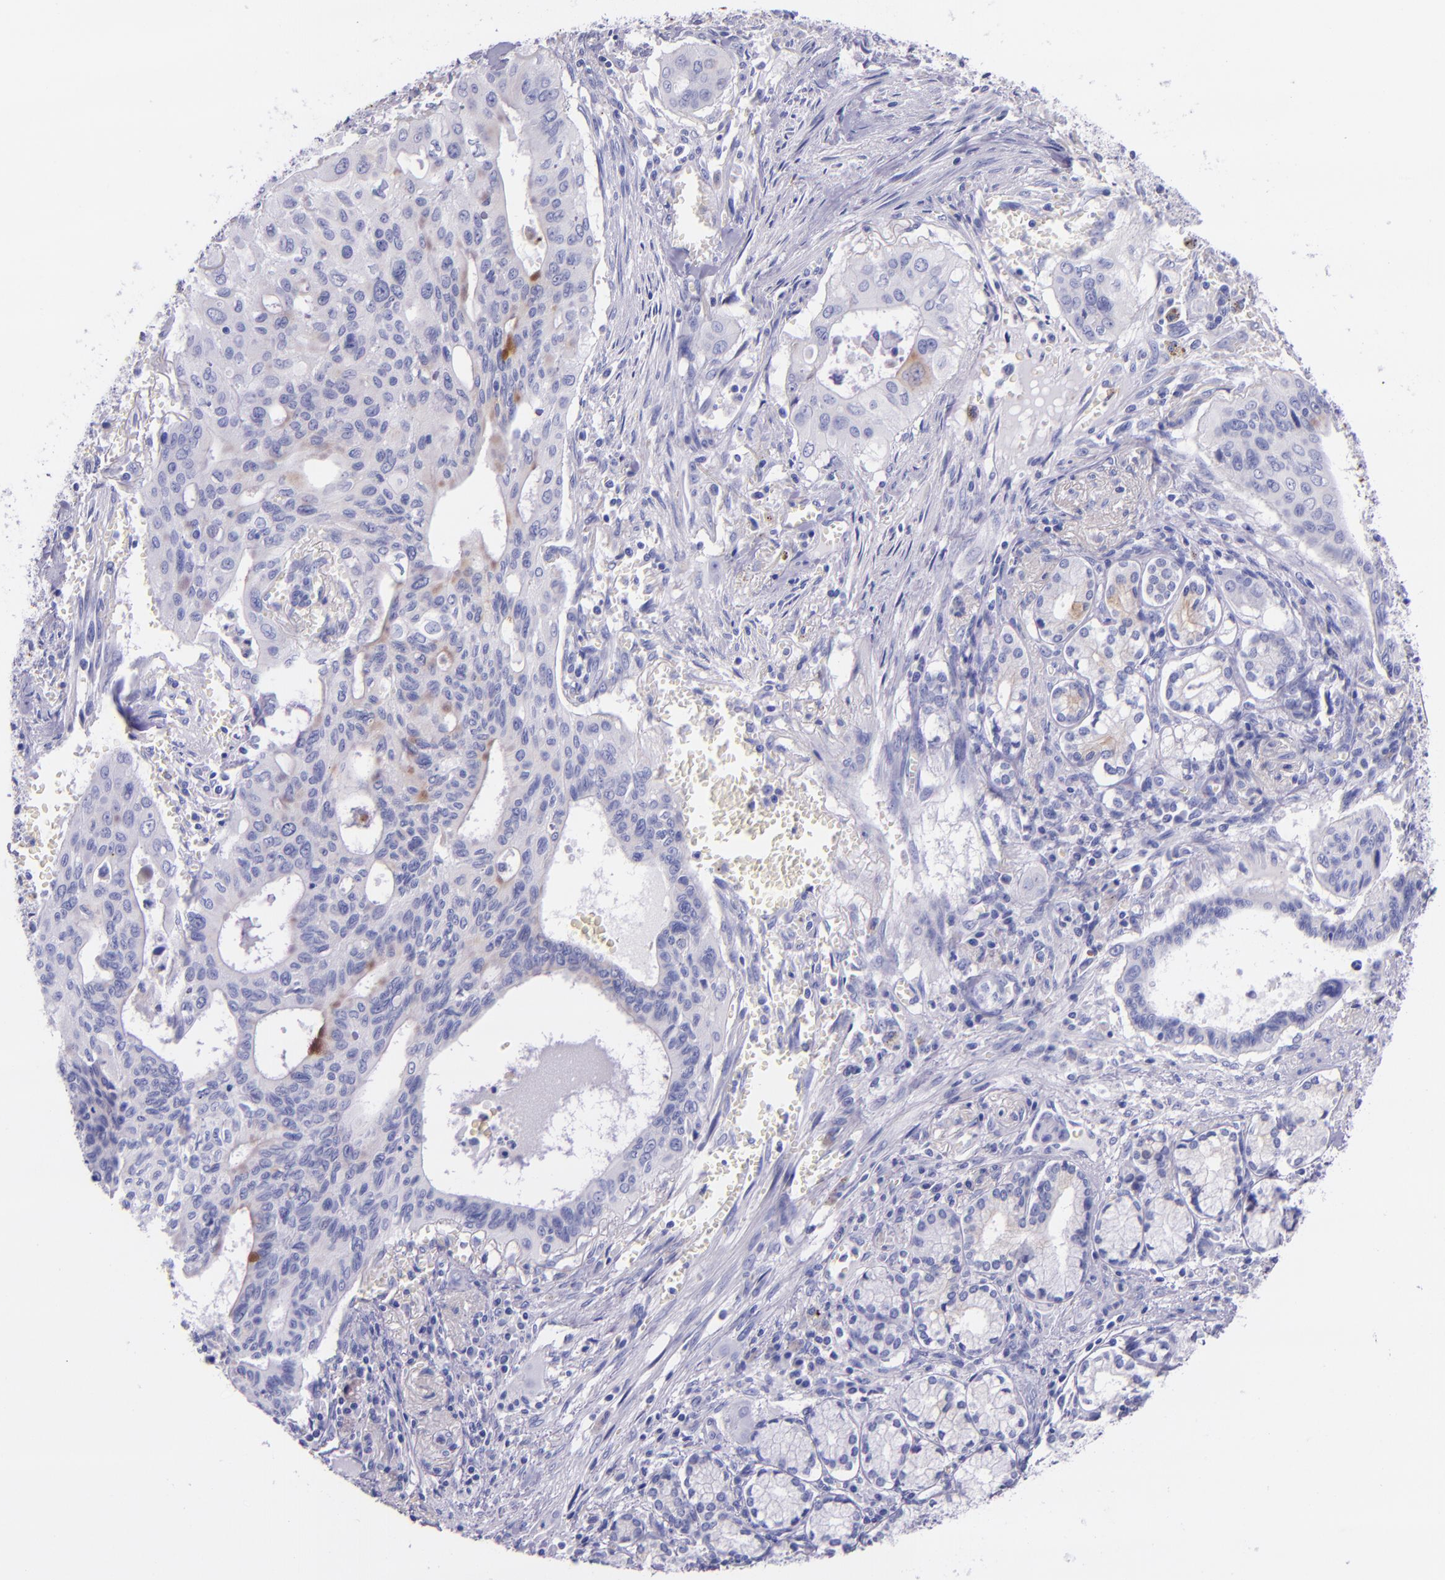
{"staining": {"intensity": "weak", "quantity": "<25%", "location": "cytoplasmic/membranous"}, "tissue": "pancreatic cancer", "cell_type": "Tumor cells", "image_type": "cancer", "snomed": [{"axis": "morphology", "description": "Adenocarcinoma, NOS"}, {"axis": "topography", "description": "Pancreas"}], "caption": "Tumor cells are negative for brown protein staining in adenocarcinoma (pancreatic). (IHC, brightfield microscopy, high magnification).", "gene": "SLPI", "patient": {"sex": "male", "age": 77}}